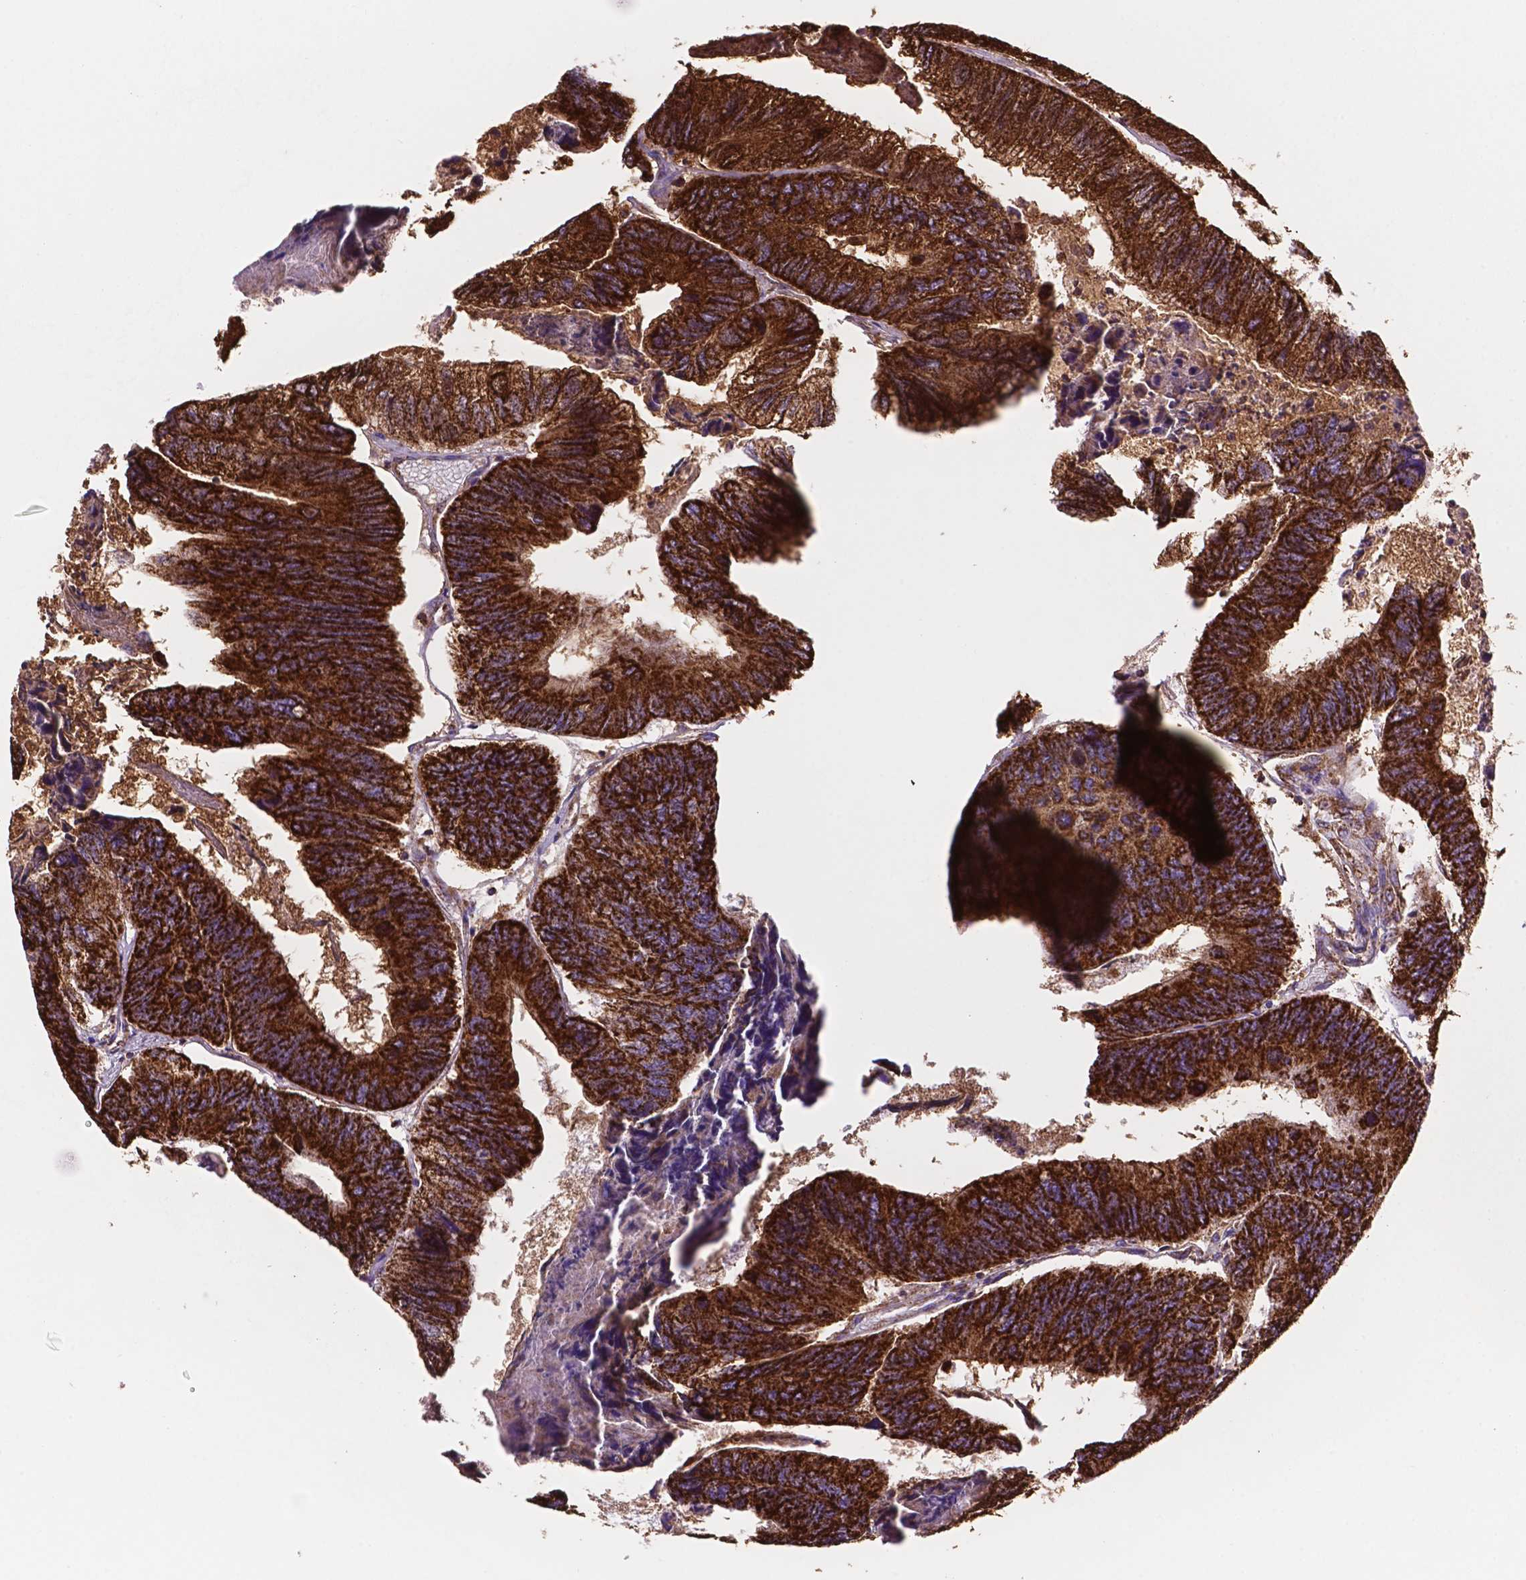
{"staining": {"intensity": "strong", "quantity": ">75%", "location": "cytoplasmic/membranous"}, "tissue": "colorectal cancer", "cell_type": "Tumor cells", "image_type": "cancer", "snomed": [{"axis": "morphology", "description": "Adenocarcinoma, NOS"}, {"axis": "topography", "description": "Colon"}], "caption": "Human colorectal cancer (adenocarcinoma) stained with a protein marker exhibits strong staining in tumor cells.", "gene": "HSPD1", "patient": {"sex": "female", "age": 67}}